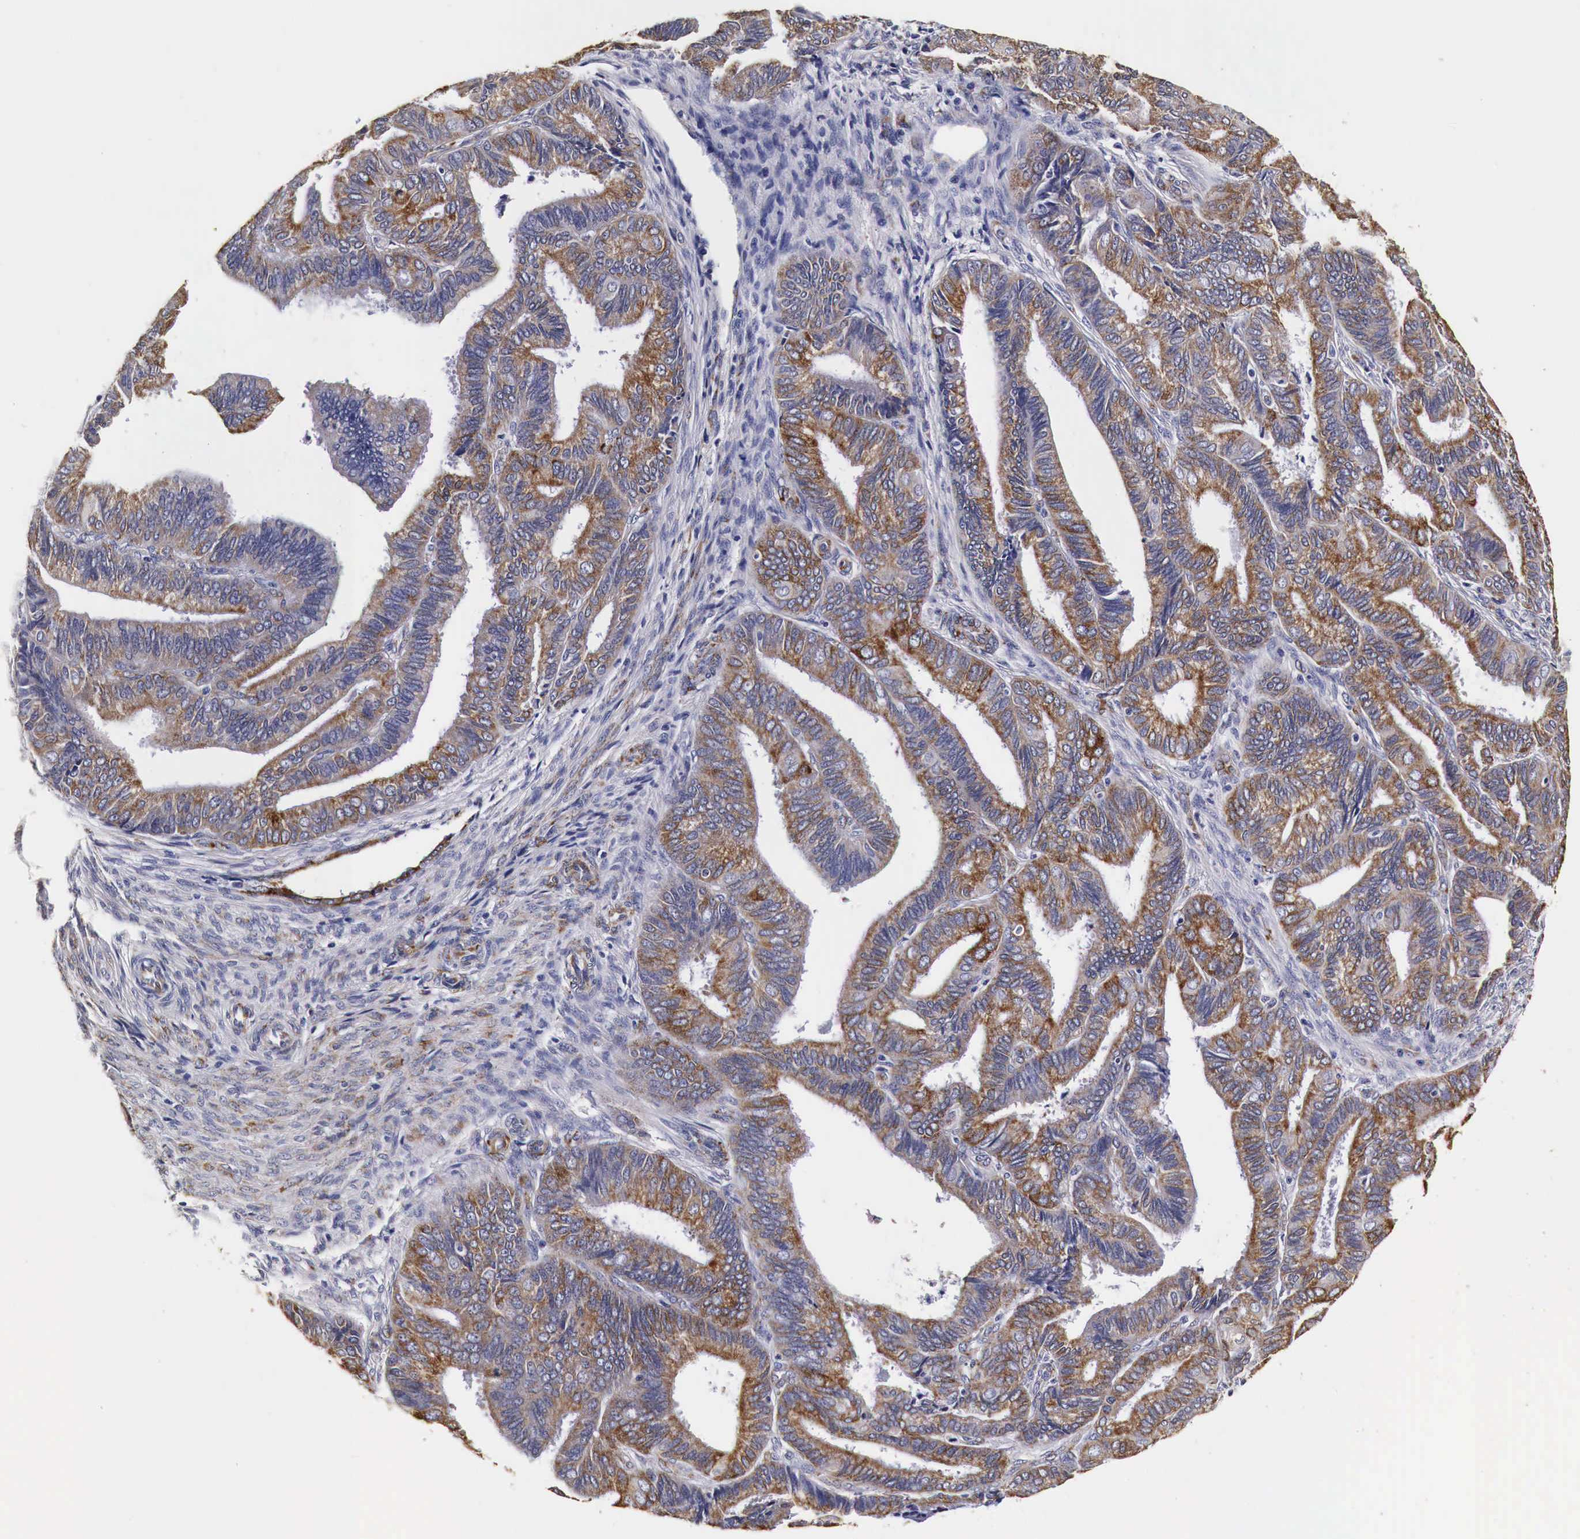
{"staining": {"intensity": "moderate", "quantity": ">75%", "location": "cytoplasmic/membranous"}, "tissue": "endometrial cancer", "cell_type": "Tumor cells", "image_type": "cancer", "snomed": [{"axis": "morphology", "description": "Adenocarcinoma, NOS"}, {"axis": "topography", "description": "Endometrium"}], "caption": "Moderate cytoplasmic/membranous expression is appreciated in approximately >75% of tumor cells in endometrial cancer (adenocarcinoma).", "gene": "CKAP4", "patient": {"sex": "female", "age": 63}}